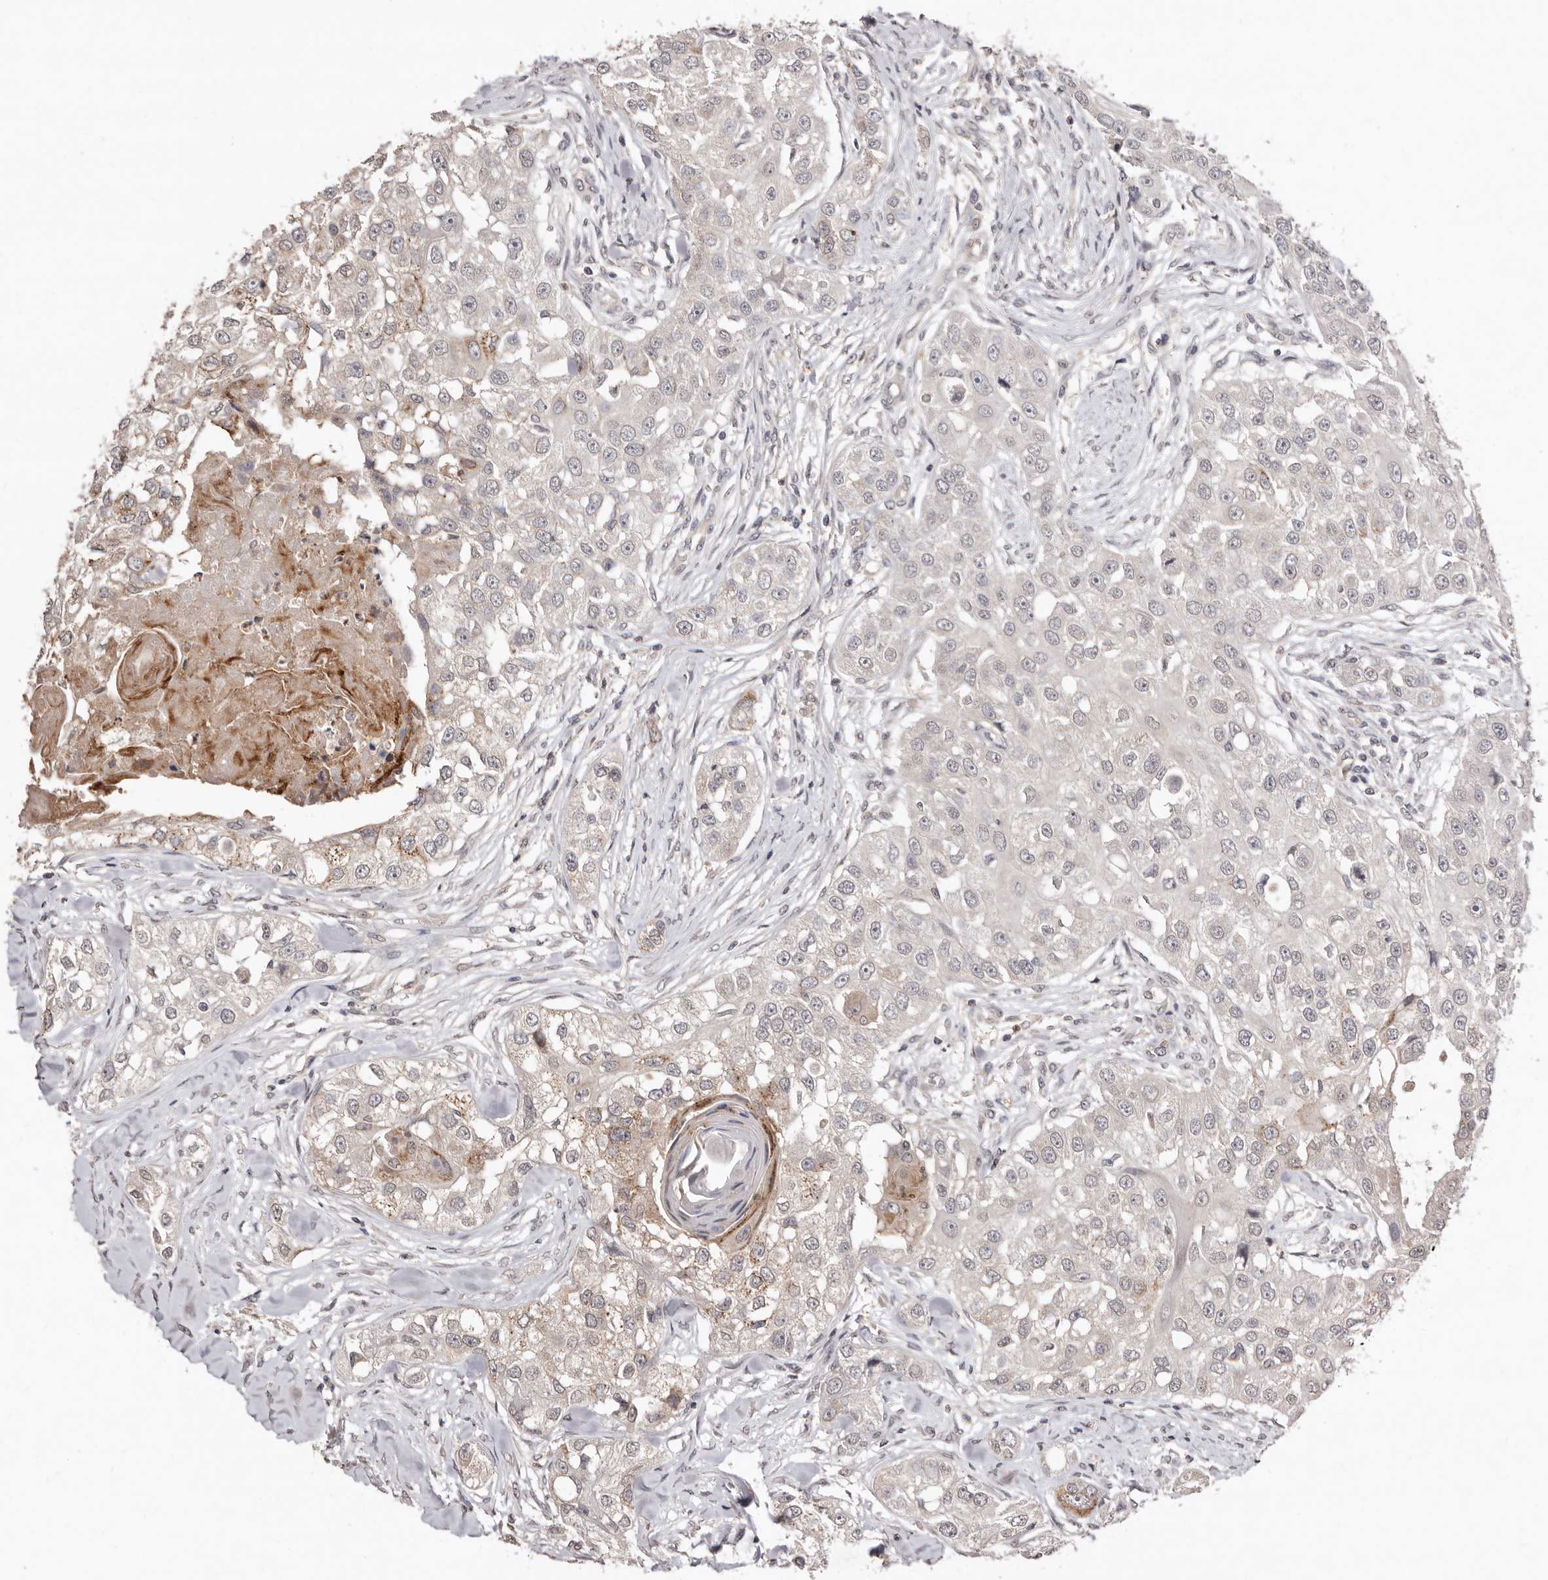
{"staining": {"intensity": "weak", "quantity": "<25%", "location": "cytoplasmic/membranous"}, "tissue": "head and neck cancer", "cell_type": "Tumor cells", "image_type": "cancer", "snomed": [{"axis": "morphology", "description": "Normal tissue, NOS"}, {"axis": "morphology", "description": "Squamous cell carcinoma, NOS"}, {"axis": "topography", "description": "Skeletal muscle"}, {"axis": "topography", "description": "Head-Neck"}], "caption": "Head and neck cancer (squamous cell carcinoma) stained for a protein using IHC demonstrates no expression tumor cells.", "gene": "SULT1E1", "patient": {"sex": "male", "age": 51}}